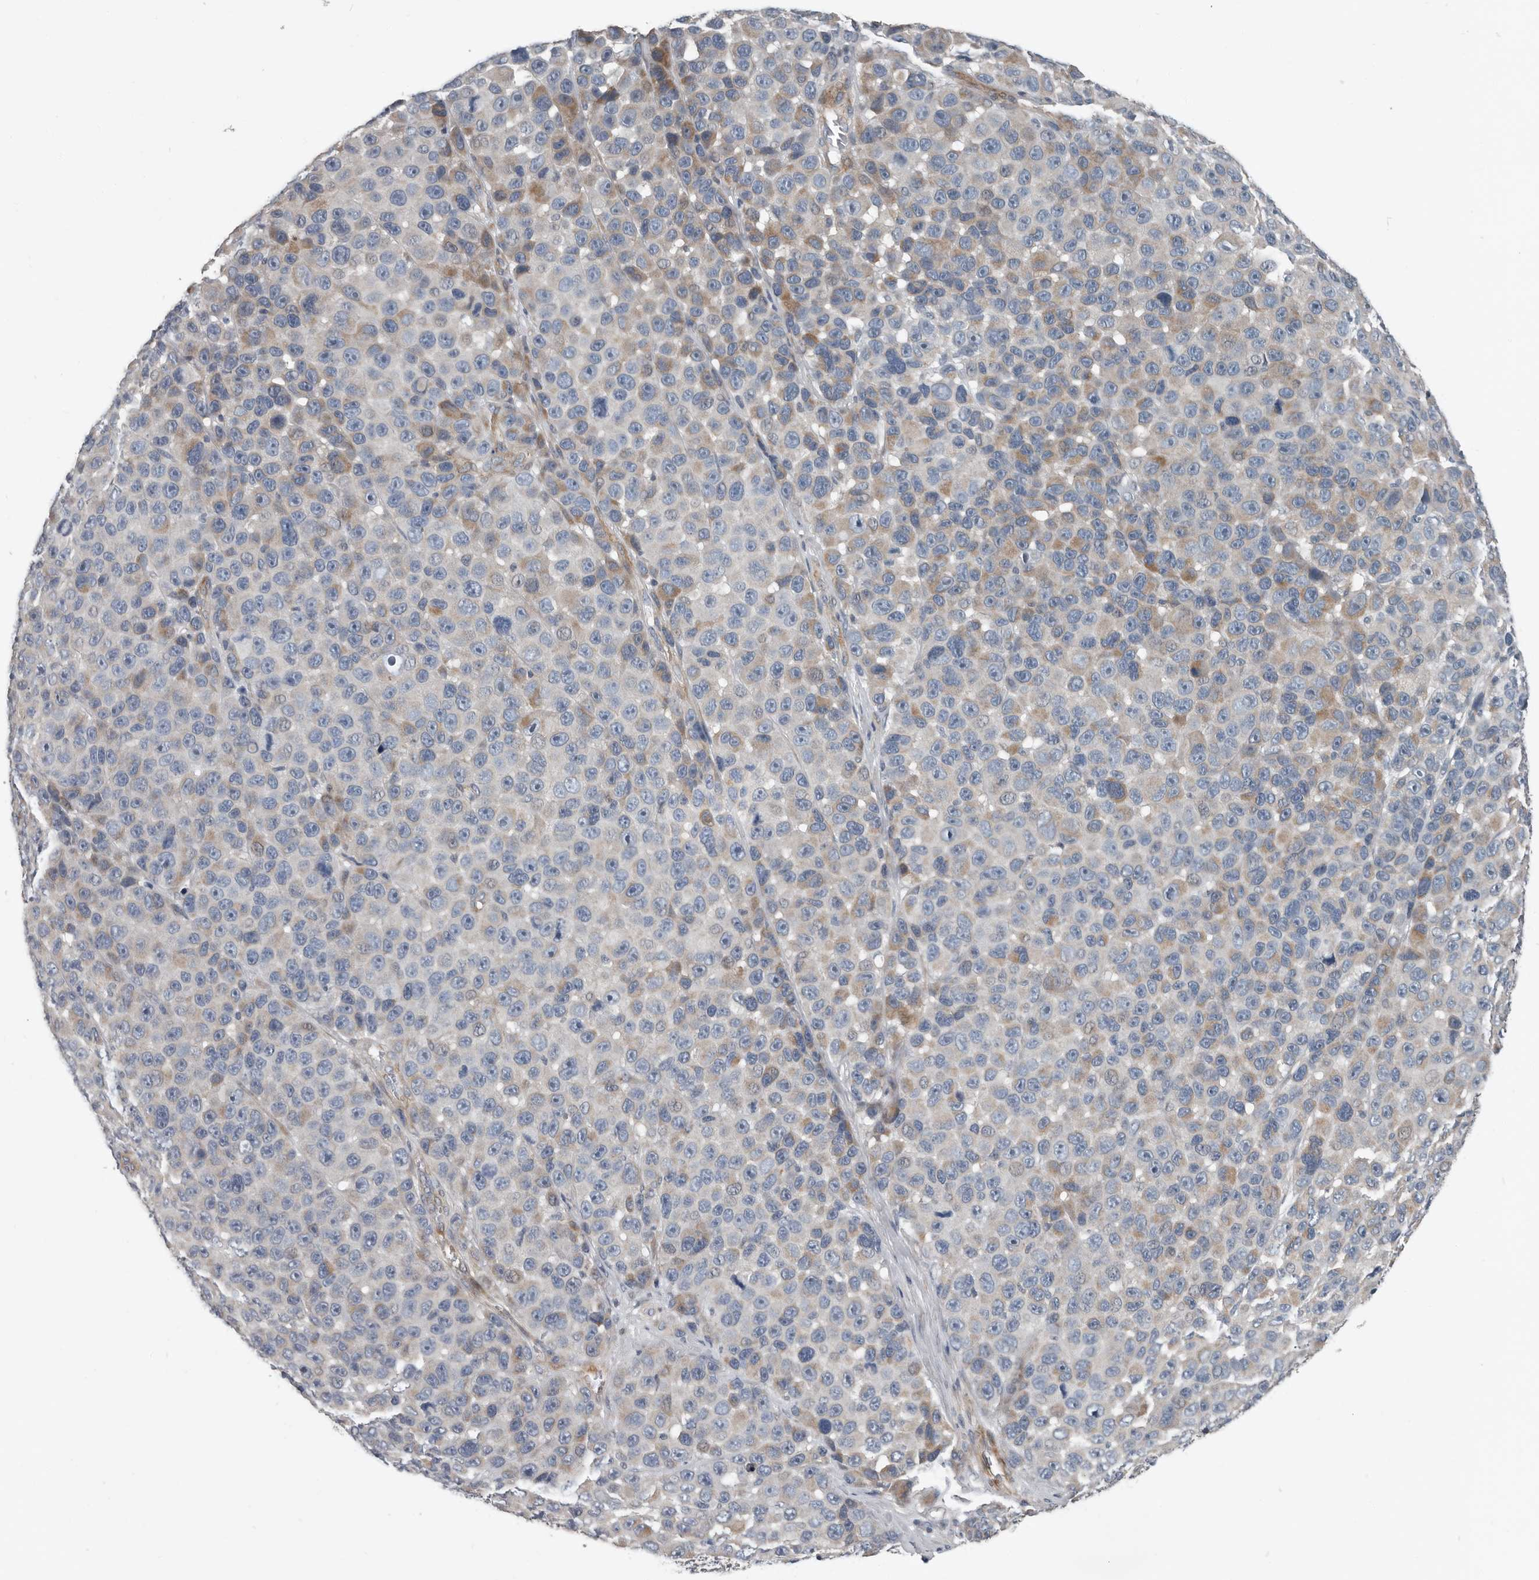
{"staining": {"intensity": "moderate", "quantity": "<25%", "location": "cytoplasmic/membranous"}, "tissue": "melanoma", "cell_type": "Tumor cells", "image_type": "cancer", "snomed": [{"axis": "morphology", "description": "Malignant melanoma, NOS"}, {"axis": "topography", "description": "Skin"}], "caption": "This photomicrograph displays IHC staining of malignant melanoma, with low moderate cytoplasmic/membranous expression in approximately <25% of tumor cells.", "gene": "DPY19L4", "patient": {"sex": "male", "age": 53}}